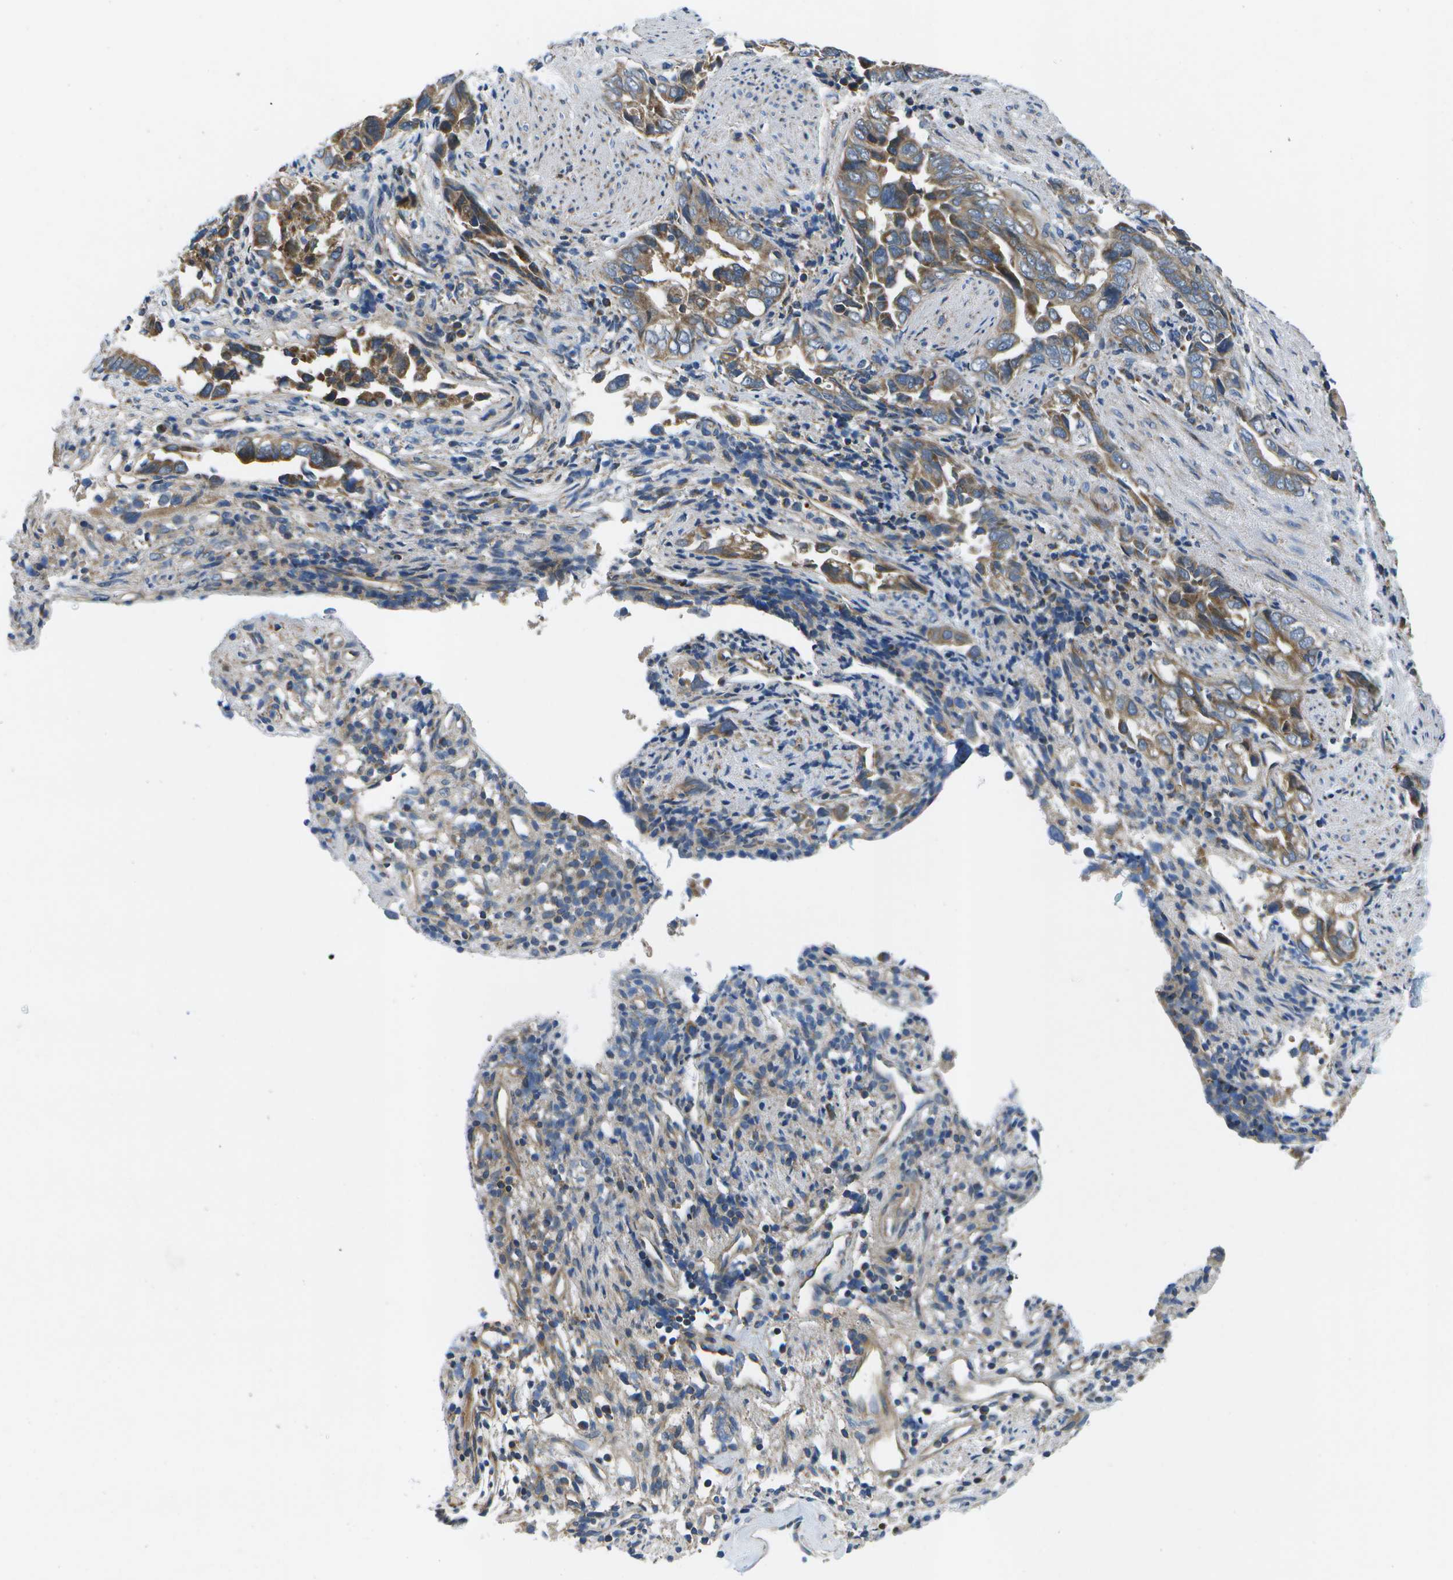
{"staining": {"intensity": "moderate", "quantity": ">75%", "location": "cytoplasmic/membranous"}, "tissue": "liver cancer", "cell_type": "Tumor cells", "image_type": "cancer", "snomed": [{"axis": "morphology", "description": "Cholangiocarcinoma"}, {"axis": "topography", "description": "Liver"}], "caption": "Immunohistochemistry micrograph of neoplastic tissue: liver cancer (cholangiocarcinoma) stained using immunohistochemistry exhibits medium levels of moderate protein expression localized specifically in the cytoplasmic/membranous of tumor cells, appearing as a cytoplasmic/membranous brown color.", "gene": "MVK", "patient": {"sex": "female", "age": 79}}